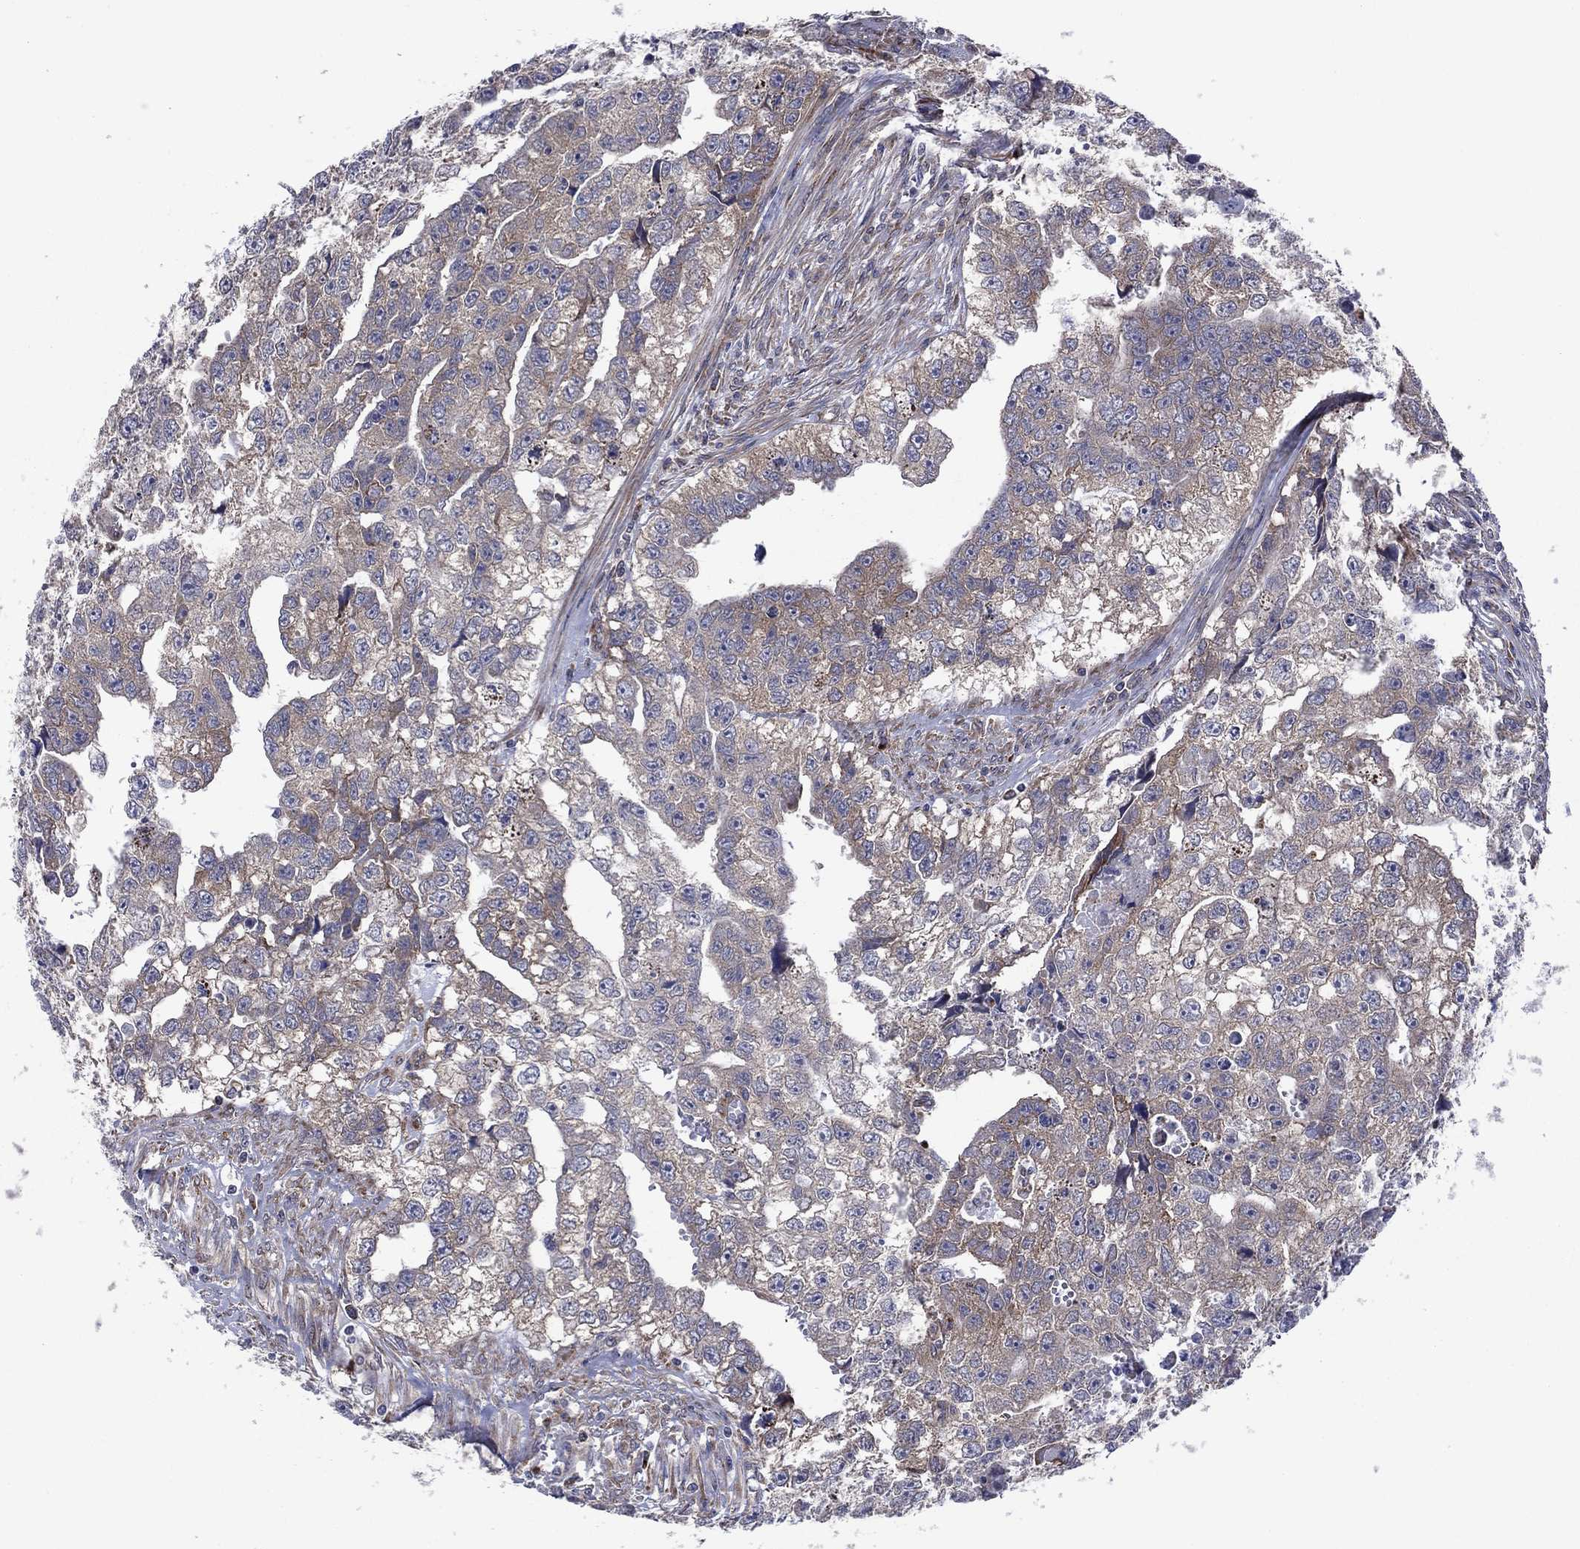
{"staining": {"intensity": "moderate", "quantity": "<25%", "location": "cytoplasmic/membranous"}, "tissue": "testis cancer", "cell_type": "Tumor cells", "image_type": "cancer", "snomed": [{"axis": "morphology", "description": "Carcinoma, Embryonal, NOS"}, {"axis": "morphology", "description": "Teratoma, malignant, NOS"}, {"axis": "topography", "description": "Testis"}], "caption": "Malignant teratoma (testis) tissue reveals moderate cytoplasmic/membranous staining in approximately <25% of tumor cells, visualized by immunohistochemistry.", "gene": "GPR155", "patient": {"sex": "male", "age": 44}}